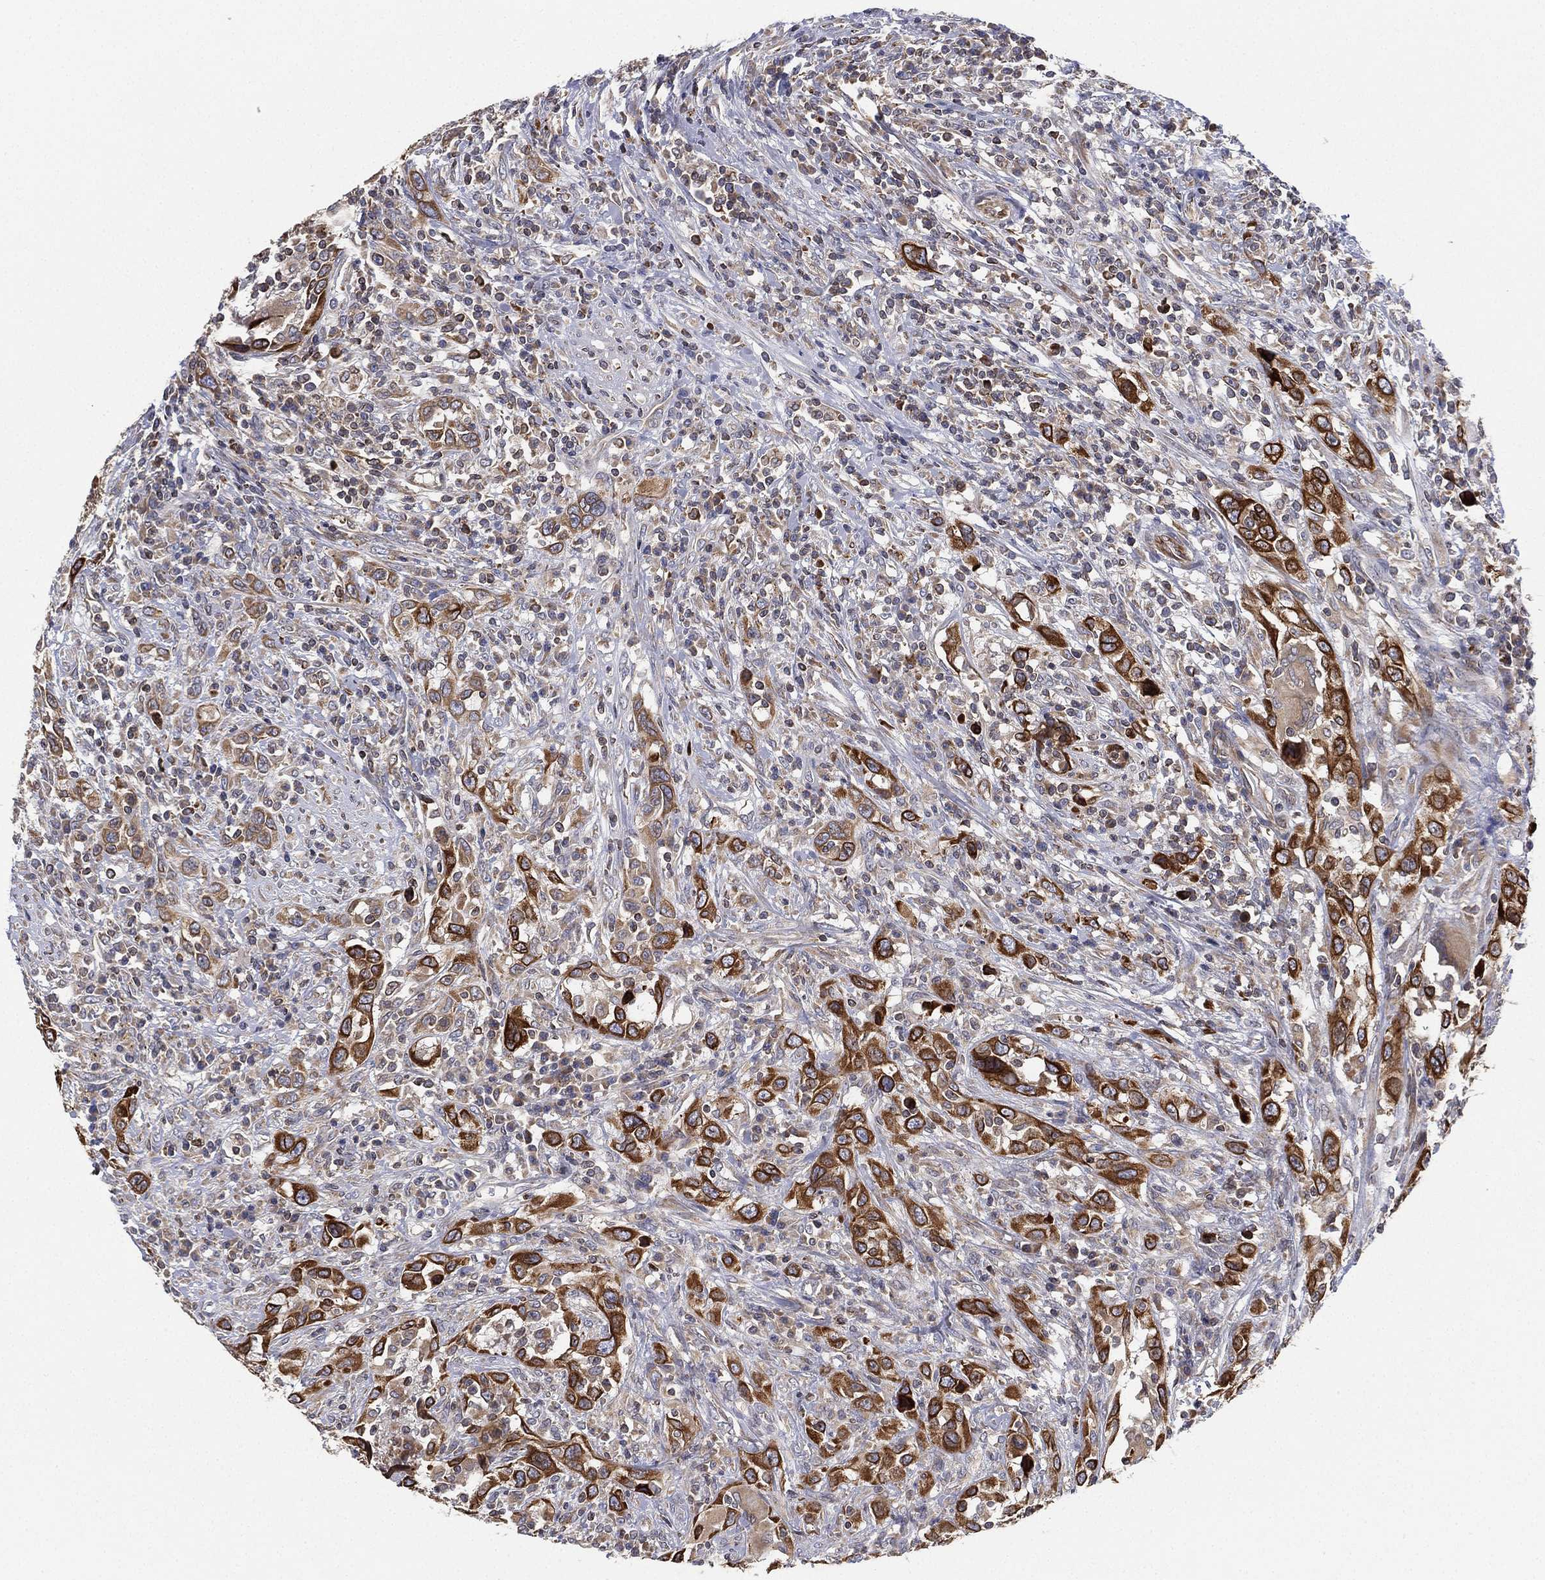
{"staining": {"intensity": "strong", "quantity": "25%-75%", "location": "cytoplasmic/membranous"}, "tissue": "urothelial cancer", "cell_type": "Tumor cells", "image_type": "cancer", "snomed": [{"axis": "morphology", "description": "Urothelial carcinoma, NOS"}, {"axis": "morphology", "description": "Urothelial carcinoma, High grade"}, {"axis": "topography", "description": "Urinary bladder"}], "caption": "Protein analysis of urothelial cancer tissue reveals strong cytoplasmic/membranous expression in approximately 25%-75% of tumor cells. (DAB = brown stain, brightfield microscopy at high magnification).", "gene": "CYB5B", "patient": {"sex": "female", "age": 64}}